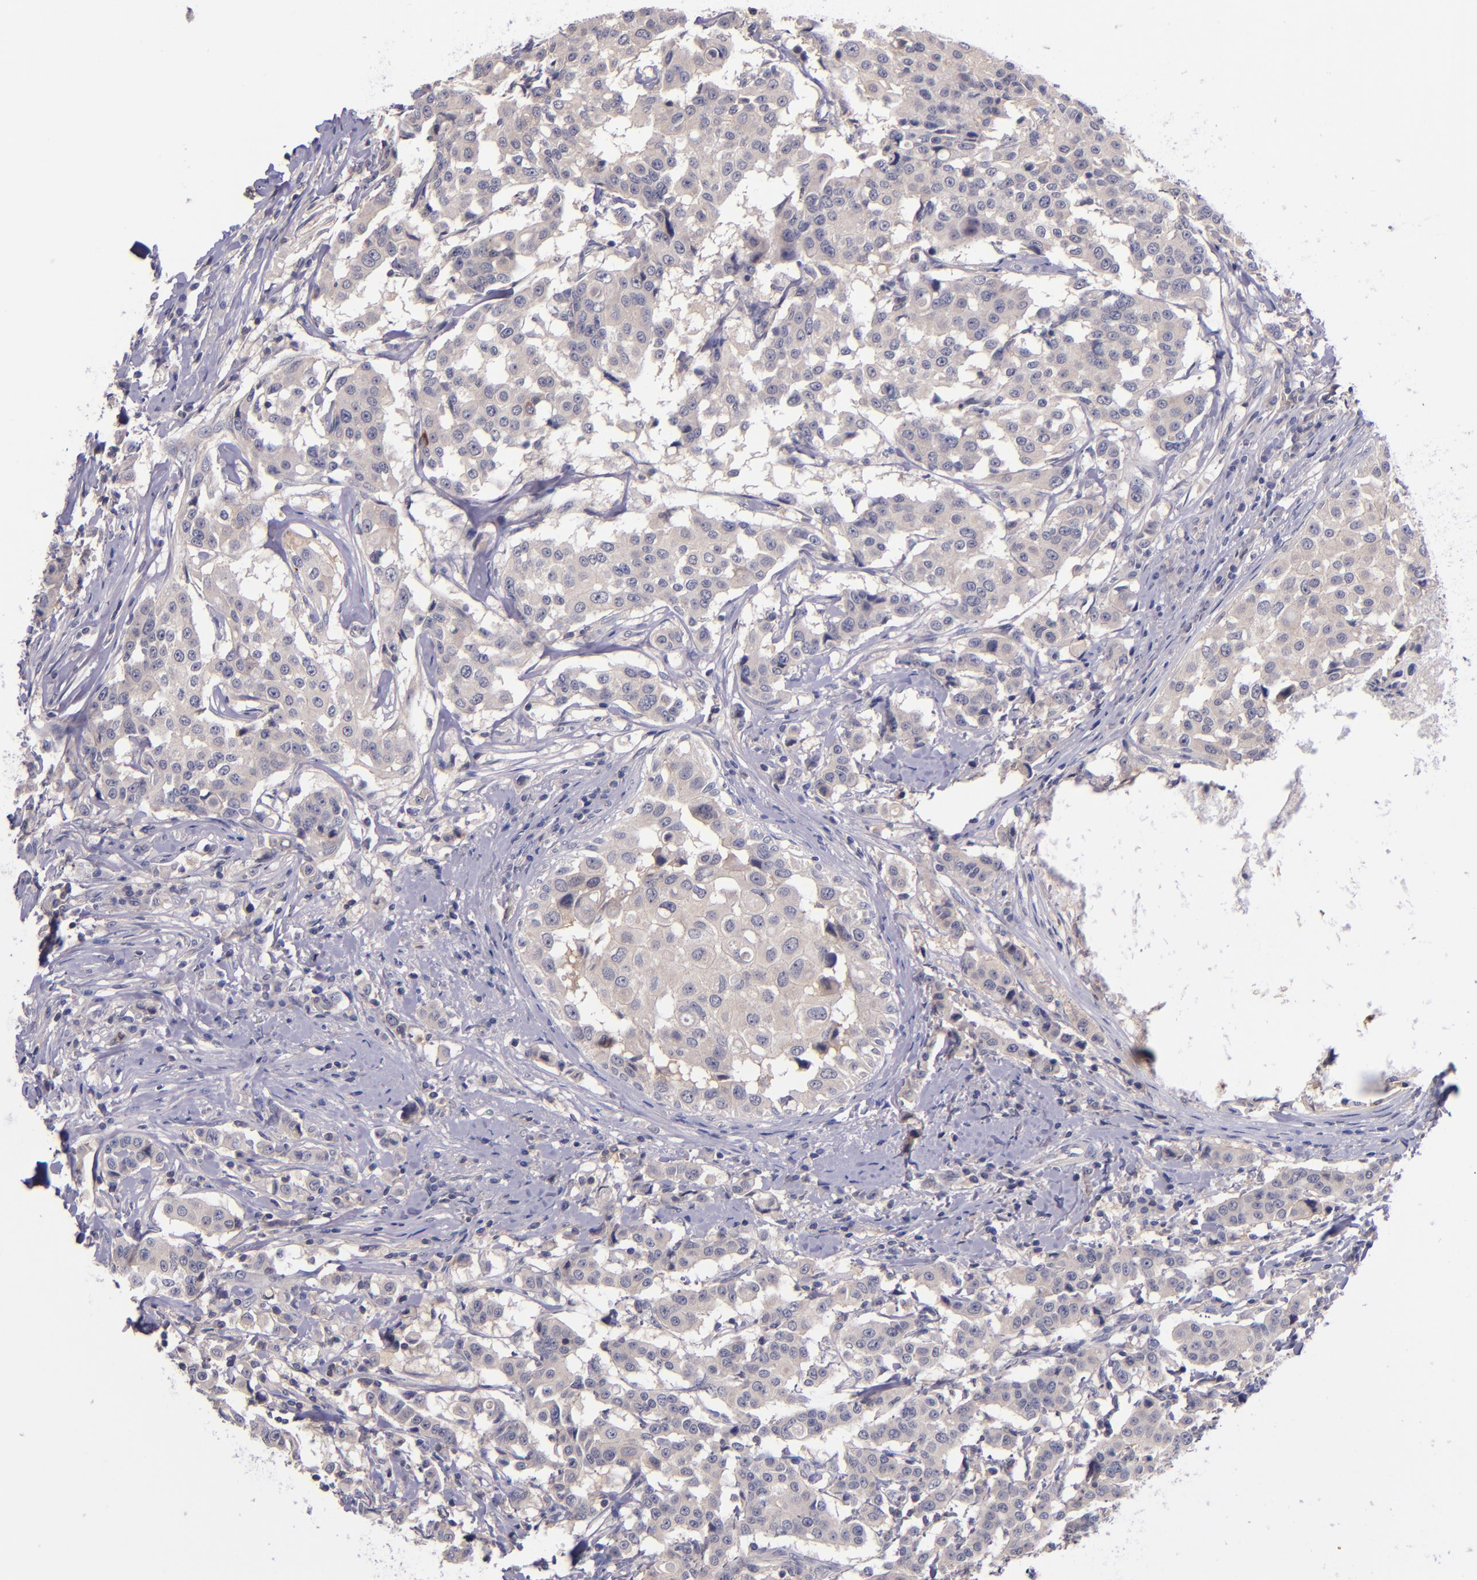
{"staining": {"intensity": "weak", "quantity": ">75%", "location": "cytoplasmic/membranous"}, "tissue": "breast cancer", "cell_type": "Tumor cells", "image_type": "cancer", "snomed": [{"axis": "morphology", "description": "Duct carcinoma"}, {"axis": "topography", "description": "Breast"}], "caption": "DAB (3,3'-diaminobenzidine) immunohistochemical staining of human breast cancer (invasive ductal carcinoma) reveals weak cytoplasmic/membranous protein expression in about >75% of tumor cells.", "gene": "RBP4", "patient": {"sex": "female", "age": 27}}